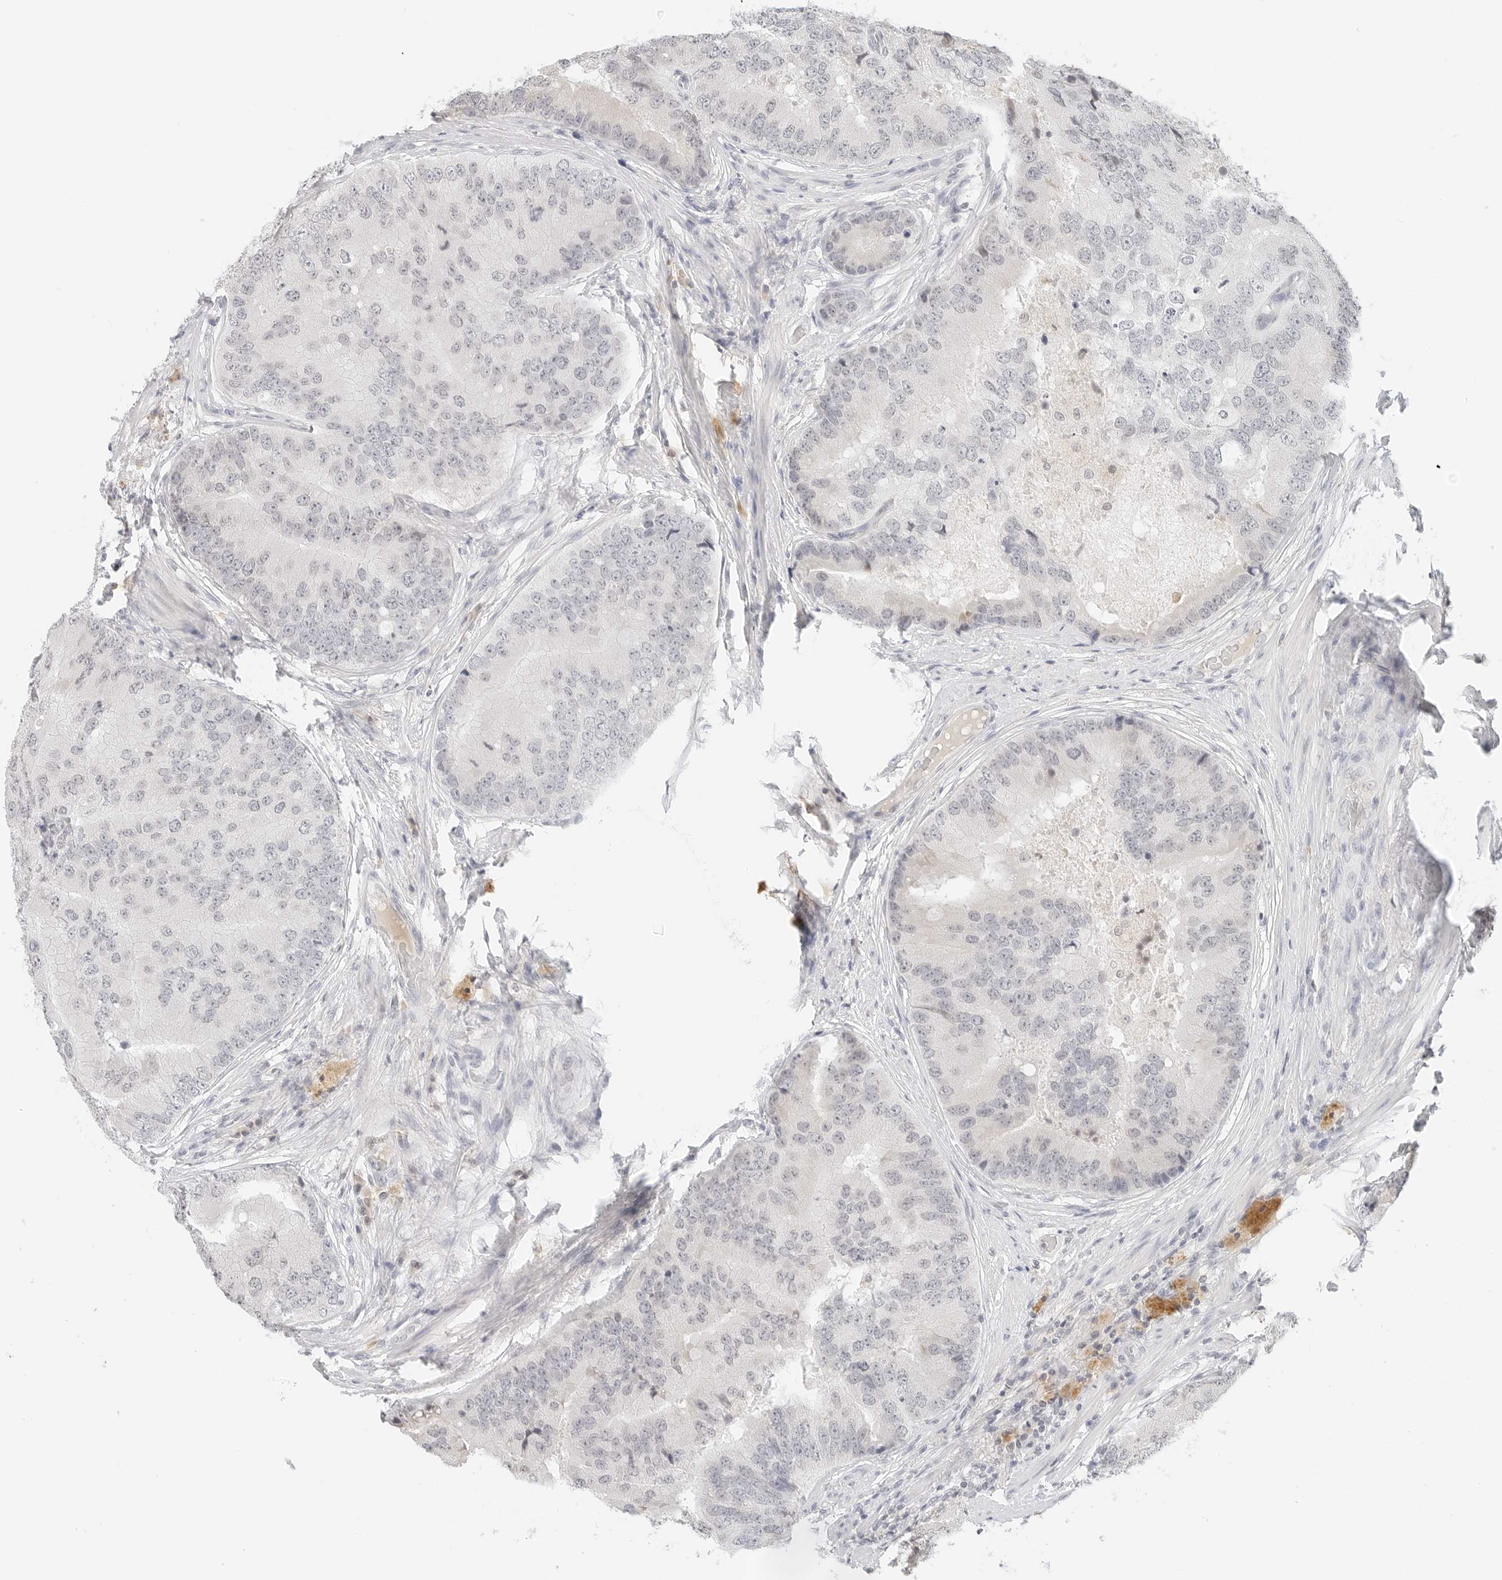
{"staining": {"intensity": "negative", "quantity": "none", "location": "none"}, "tissue": "prostate cancer", "cell_type": "Tumor cells", "image_type": "cancer", "snomed": [{"axis": "morphology", "description": "Adenocarcinoma, High grade"}, {"axis": "topography", "description": "Prostate"}], "caption": "Protein analysis of prostate high-grade adenocarcinoma shows no significant positivity in tumor cells. Brightfield microscopy of immunohistochemistry stained with DAB (3,3'-diaminobenzidine) (brown) and hematoxylin (blue), captured at high magnification.", "gene": "NEO1", "patient": {"sex": "male", "age": 70}}